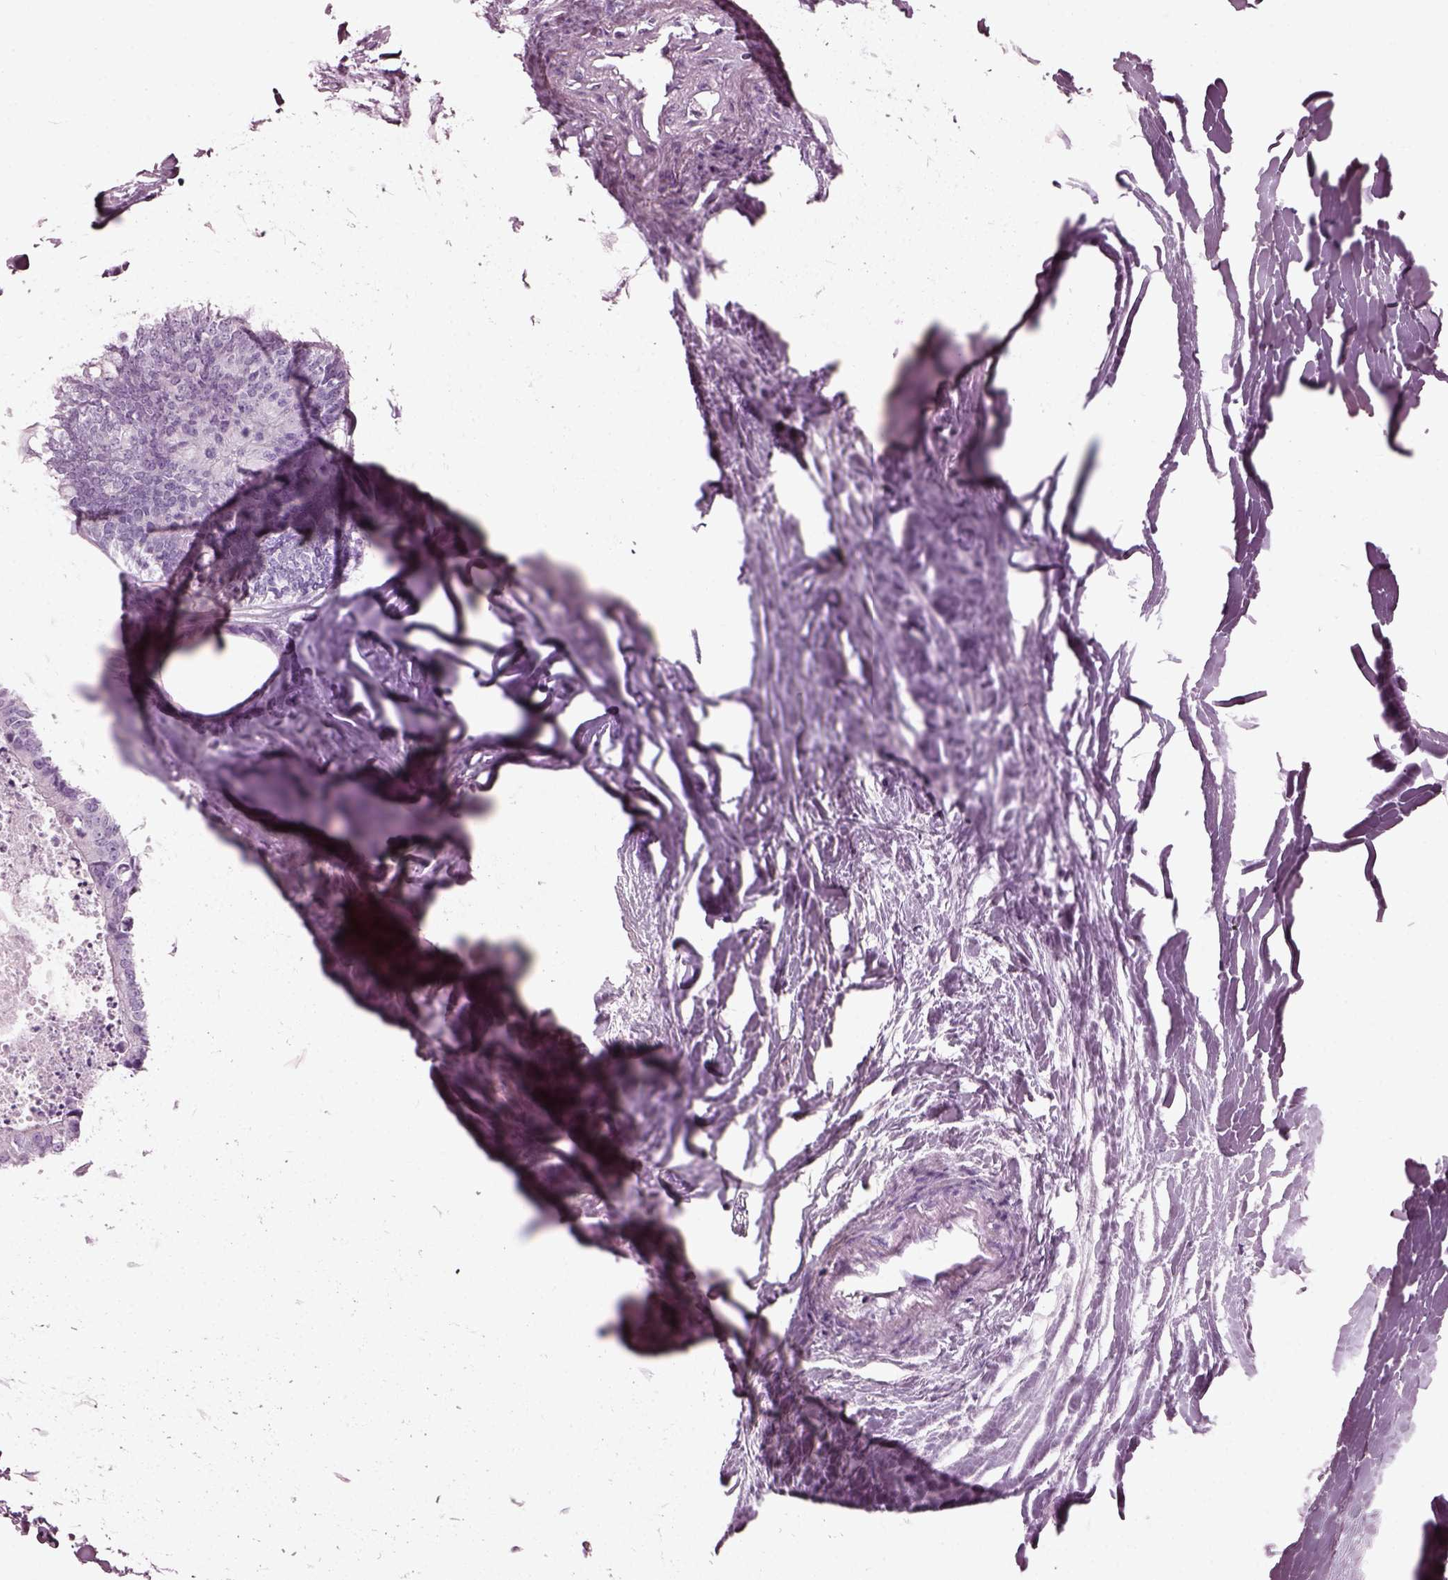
{"staining": {"intensity": "negative", "quantity": "none", "location": "none"}, "tissue": "colorectal cancer", "cell_type": "Tumor cells", "image_type": "cancer", "snomed": [{"axis": "morphology", "description": "Adenocarcinoma, NOS"}, {"axis": "topography", "description": "Colon"}, {"axis": "topography", "description": "Rectum"}], "caption": "DAB immunohistochemical staining of human colorectal cancer (adenocarcinoma) reveals no significant expression in tumor cells.", "gene": "SLC6A17", "patient": {"sex": "male", "age": 57}}